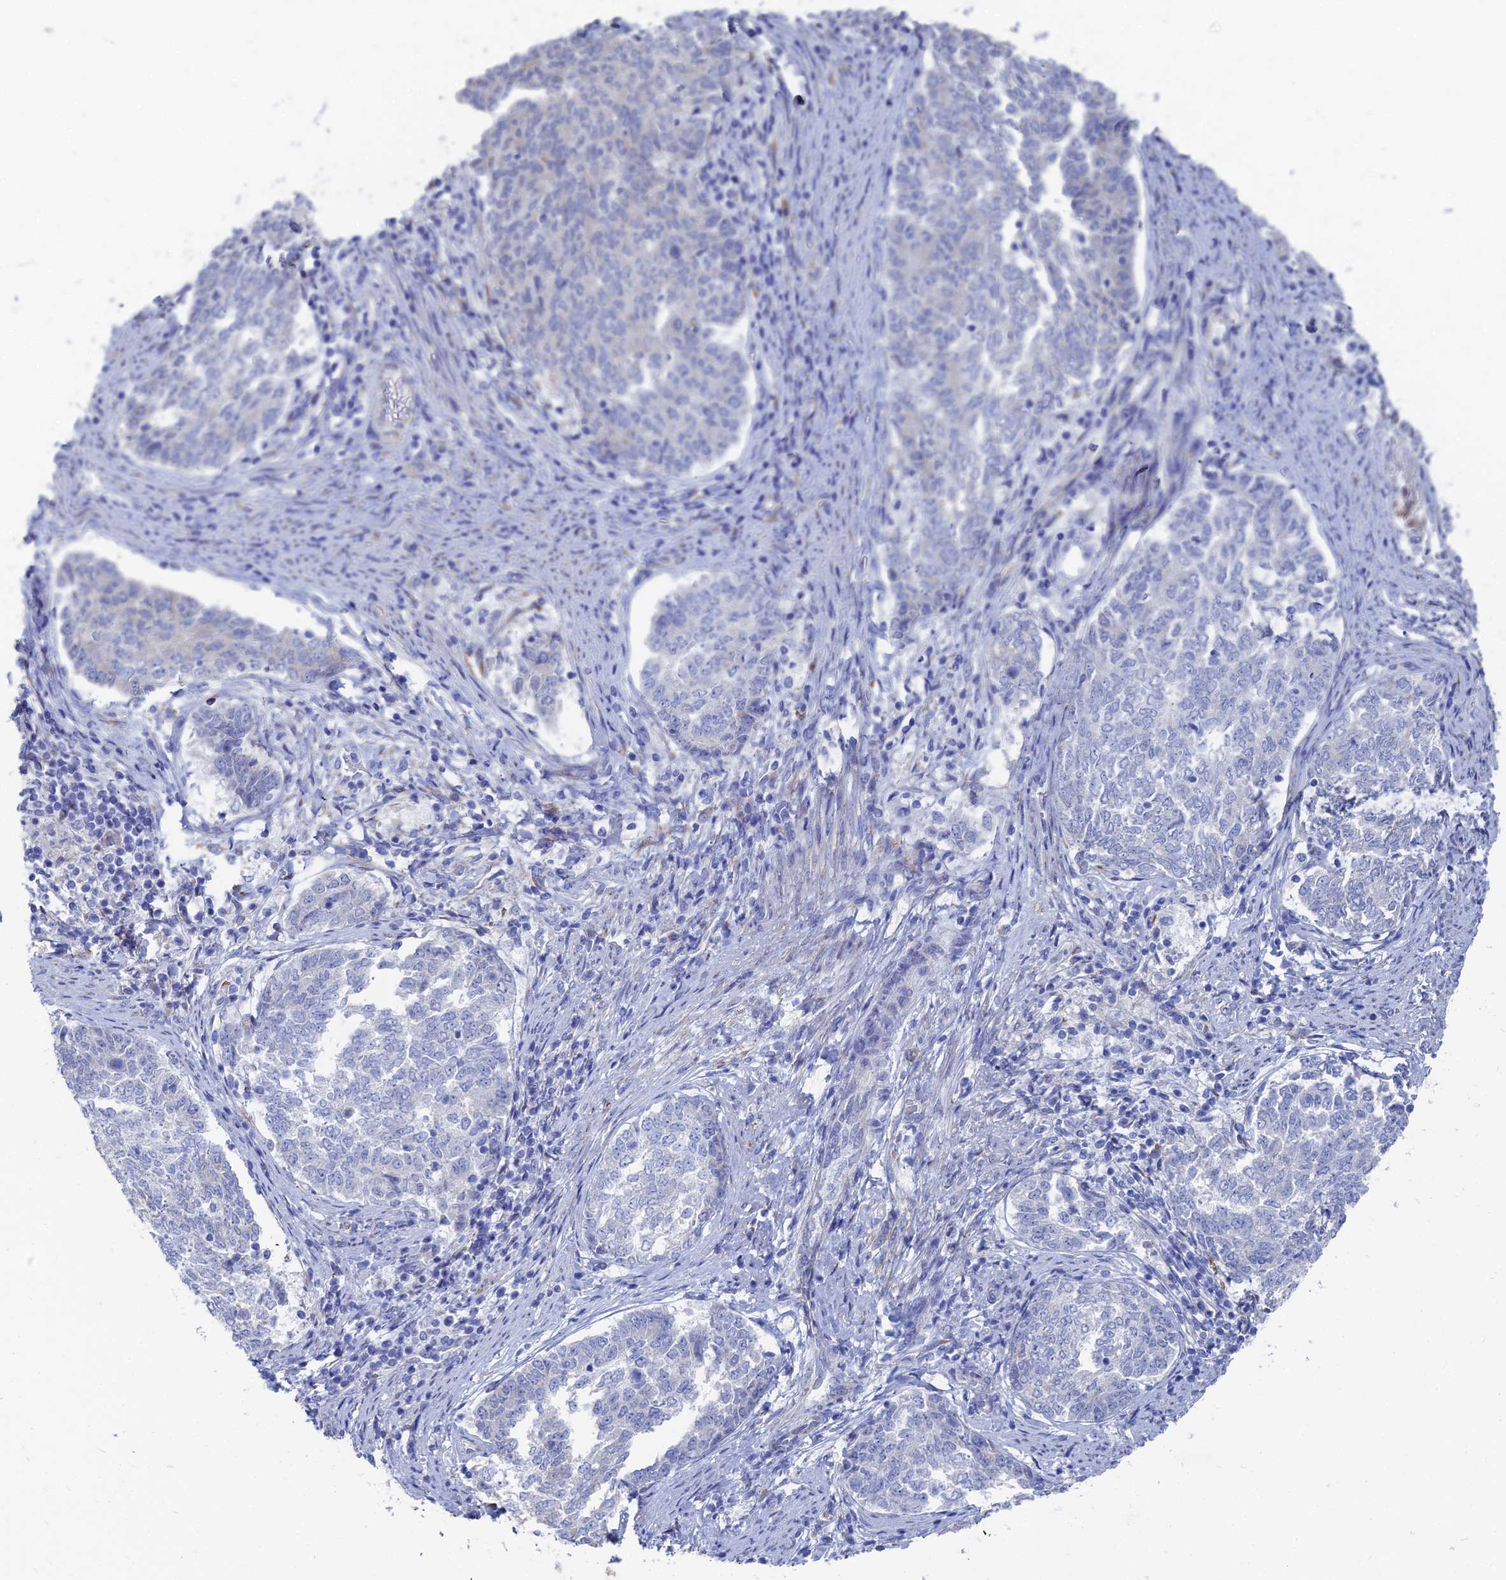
{"staining": {"intensity": "negative", "quantity": "none", "location": "none"}, "tissue": "endometrial cancer", "cell_type": "Tumor cells", "image_type": "cancer", "snomed": [{"axis": "morphology", "description": "Adenocarcinoma, NOS"}, {"axis": "topography", "description": "Endometrium"}], "caption": "An immunohistochemistry histopathology image of adenocarcinoma (endometrial) is shown. There is no staining in tumor cells of adenocarcinoma (endometrial).", "gene": "TNNT3", "patient": {"sex": "female", "age": 80}}